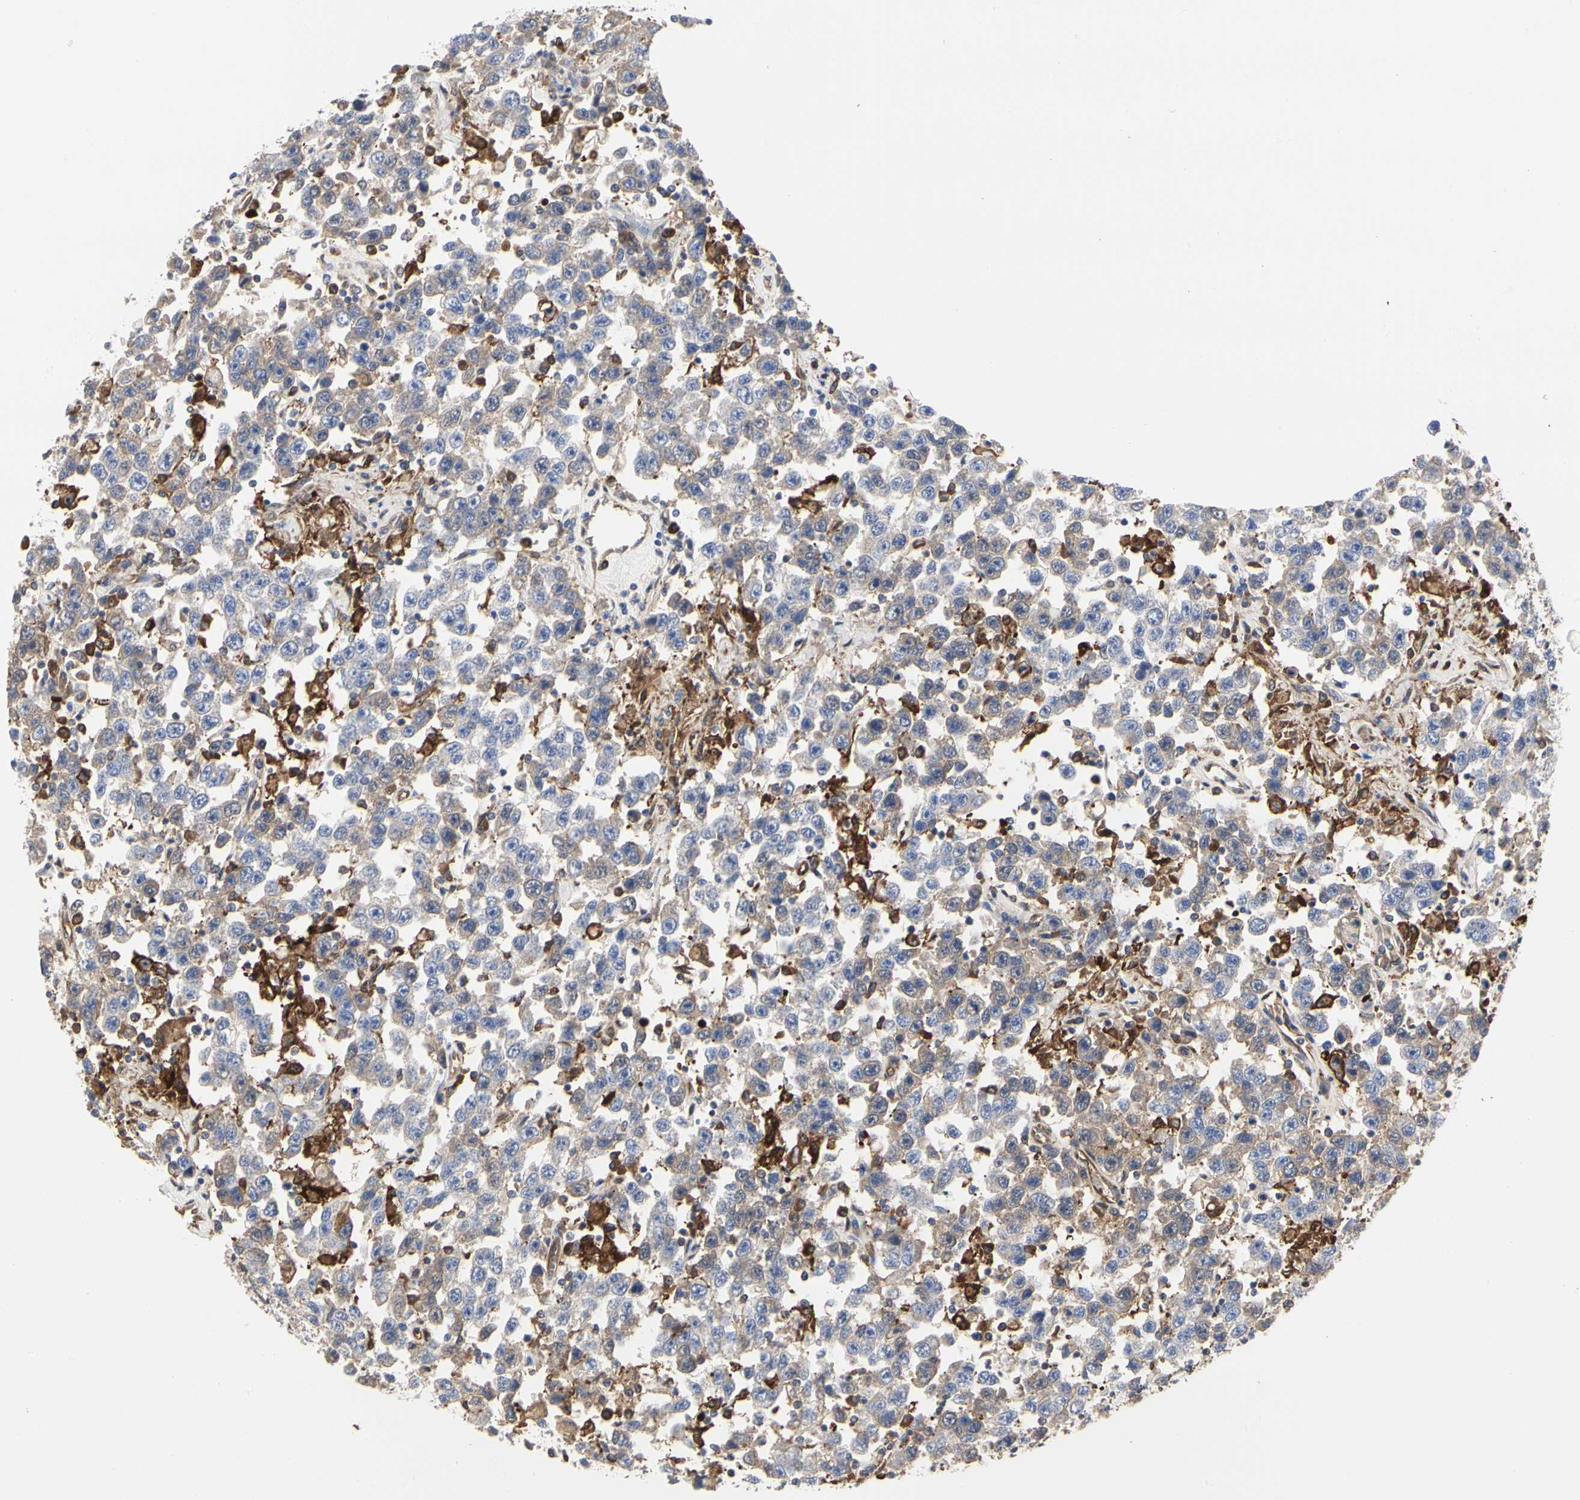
{"staining": {"intensity": "weak", "quantity": ">75%", "location": "cytoplasmic/membranous"}, "tissue": "testis cancer", "cell_type": "Tumor cells", "image_type": "cancer", "snomed": [{"axis": "morphology", "description": "Seminoma, NOS"}, {"axis": "topography", "description": "Testis"}], "caption": "Weak cytoplasmic/membranous expression for a protein is seen in approximately >75% of tumor cells of testis seminoma using IHC.", "gene": "C3orf52", "patient": {"sex": "male", "age": 41}}